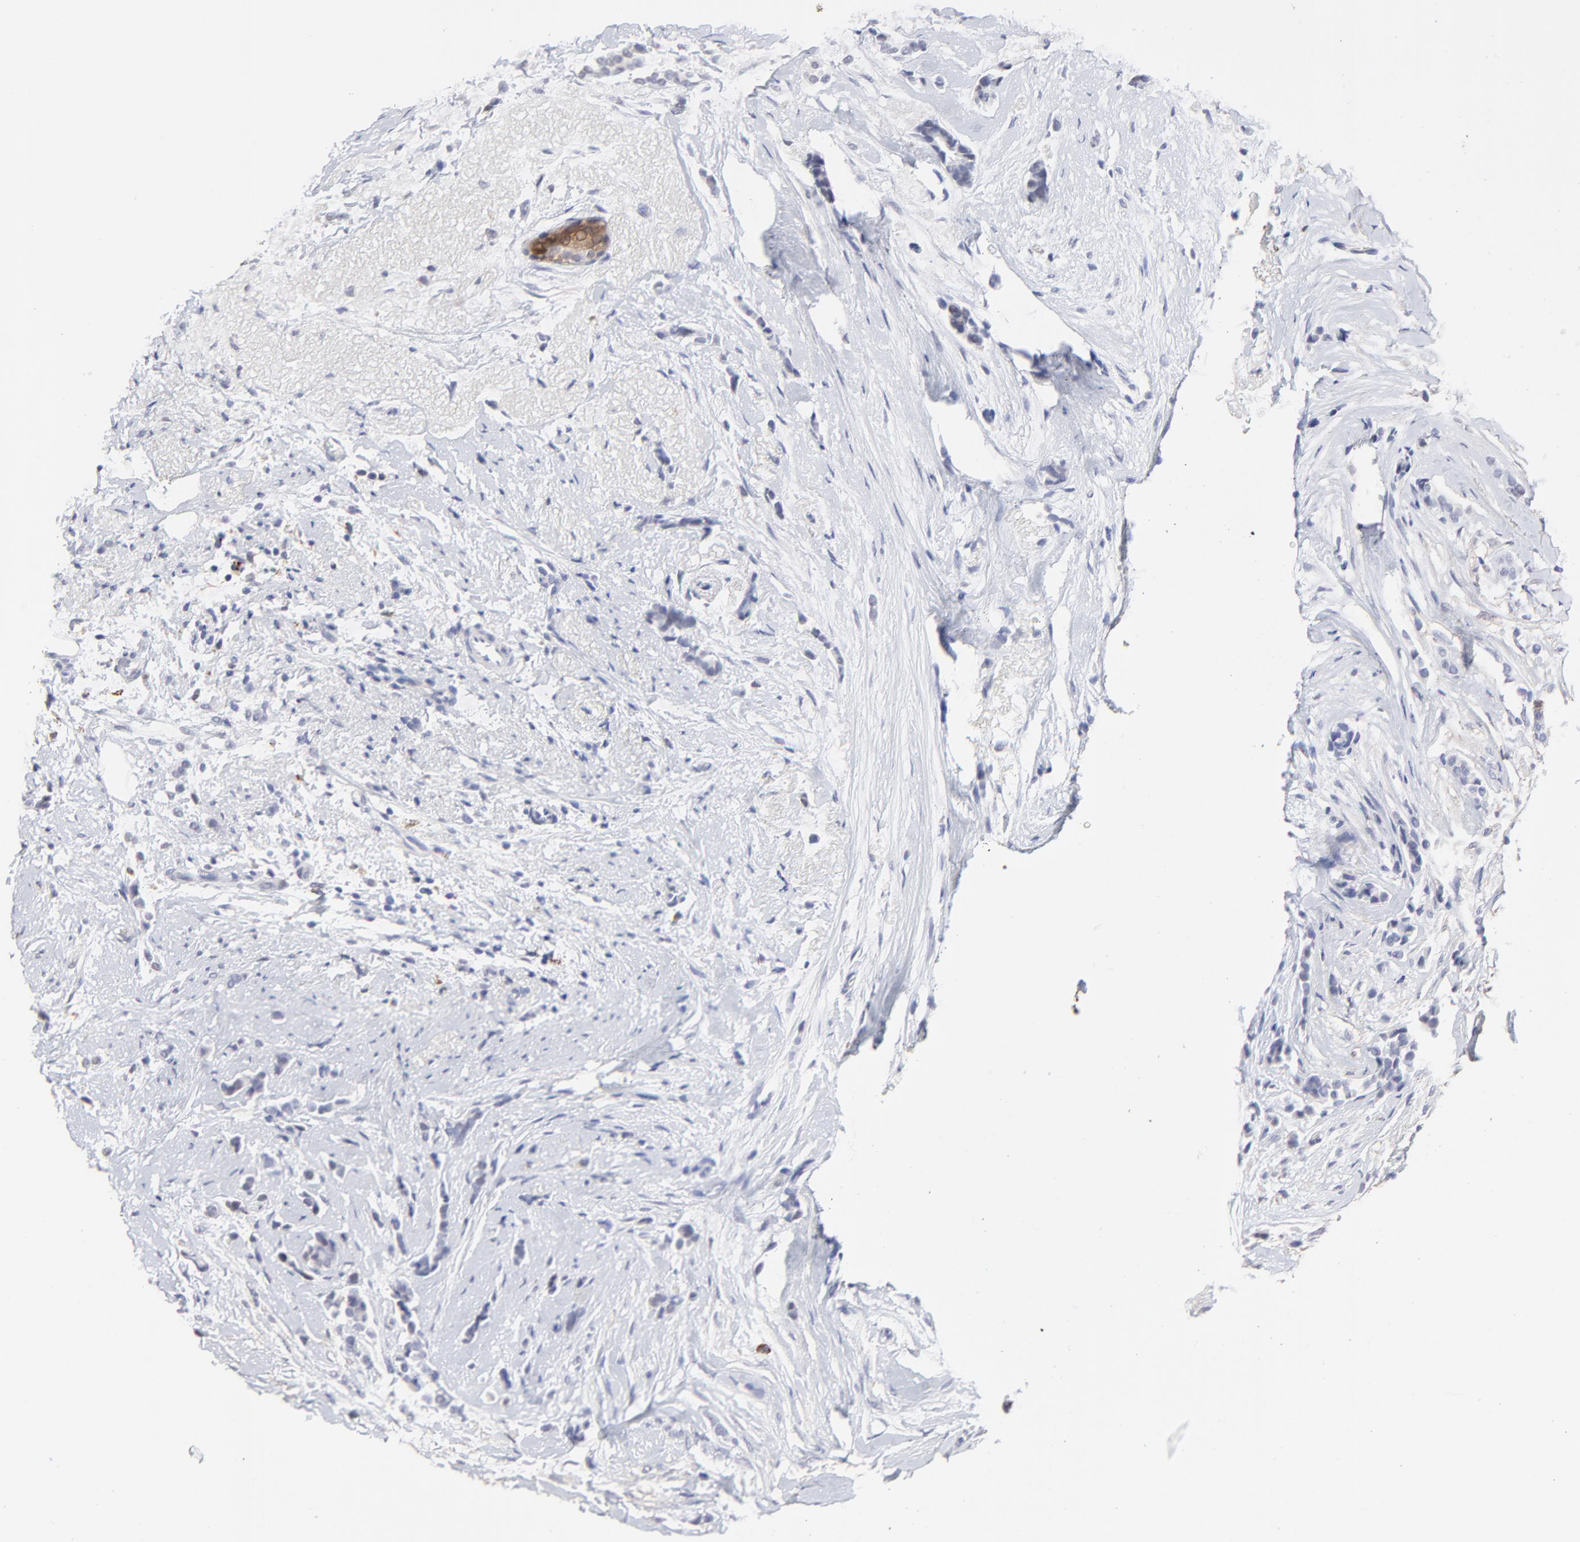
{"staining": {"intensity": "negative", "quantity": "none", "location": "none"}, "tissue": "breast cancer", "cell_type": "Tumor cells", "image_type": "cancer", "snomed": [{"axis": "morphology", "description": "Lobular carcinoma"}, {"axis": "topography", "description": "Breast"}], "caption": "Photomicrograph shows no protein expression in tumor cells of breast cancer tissue.", "gene": "SMARCA1", "patient": {"sex": "female", "age": 56}}